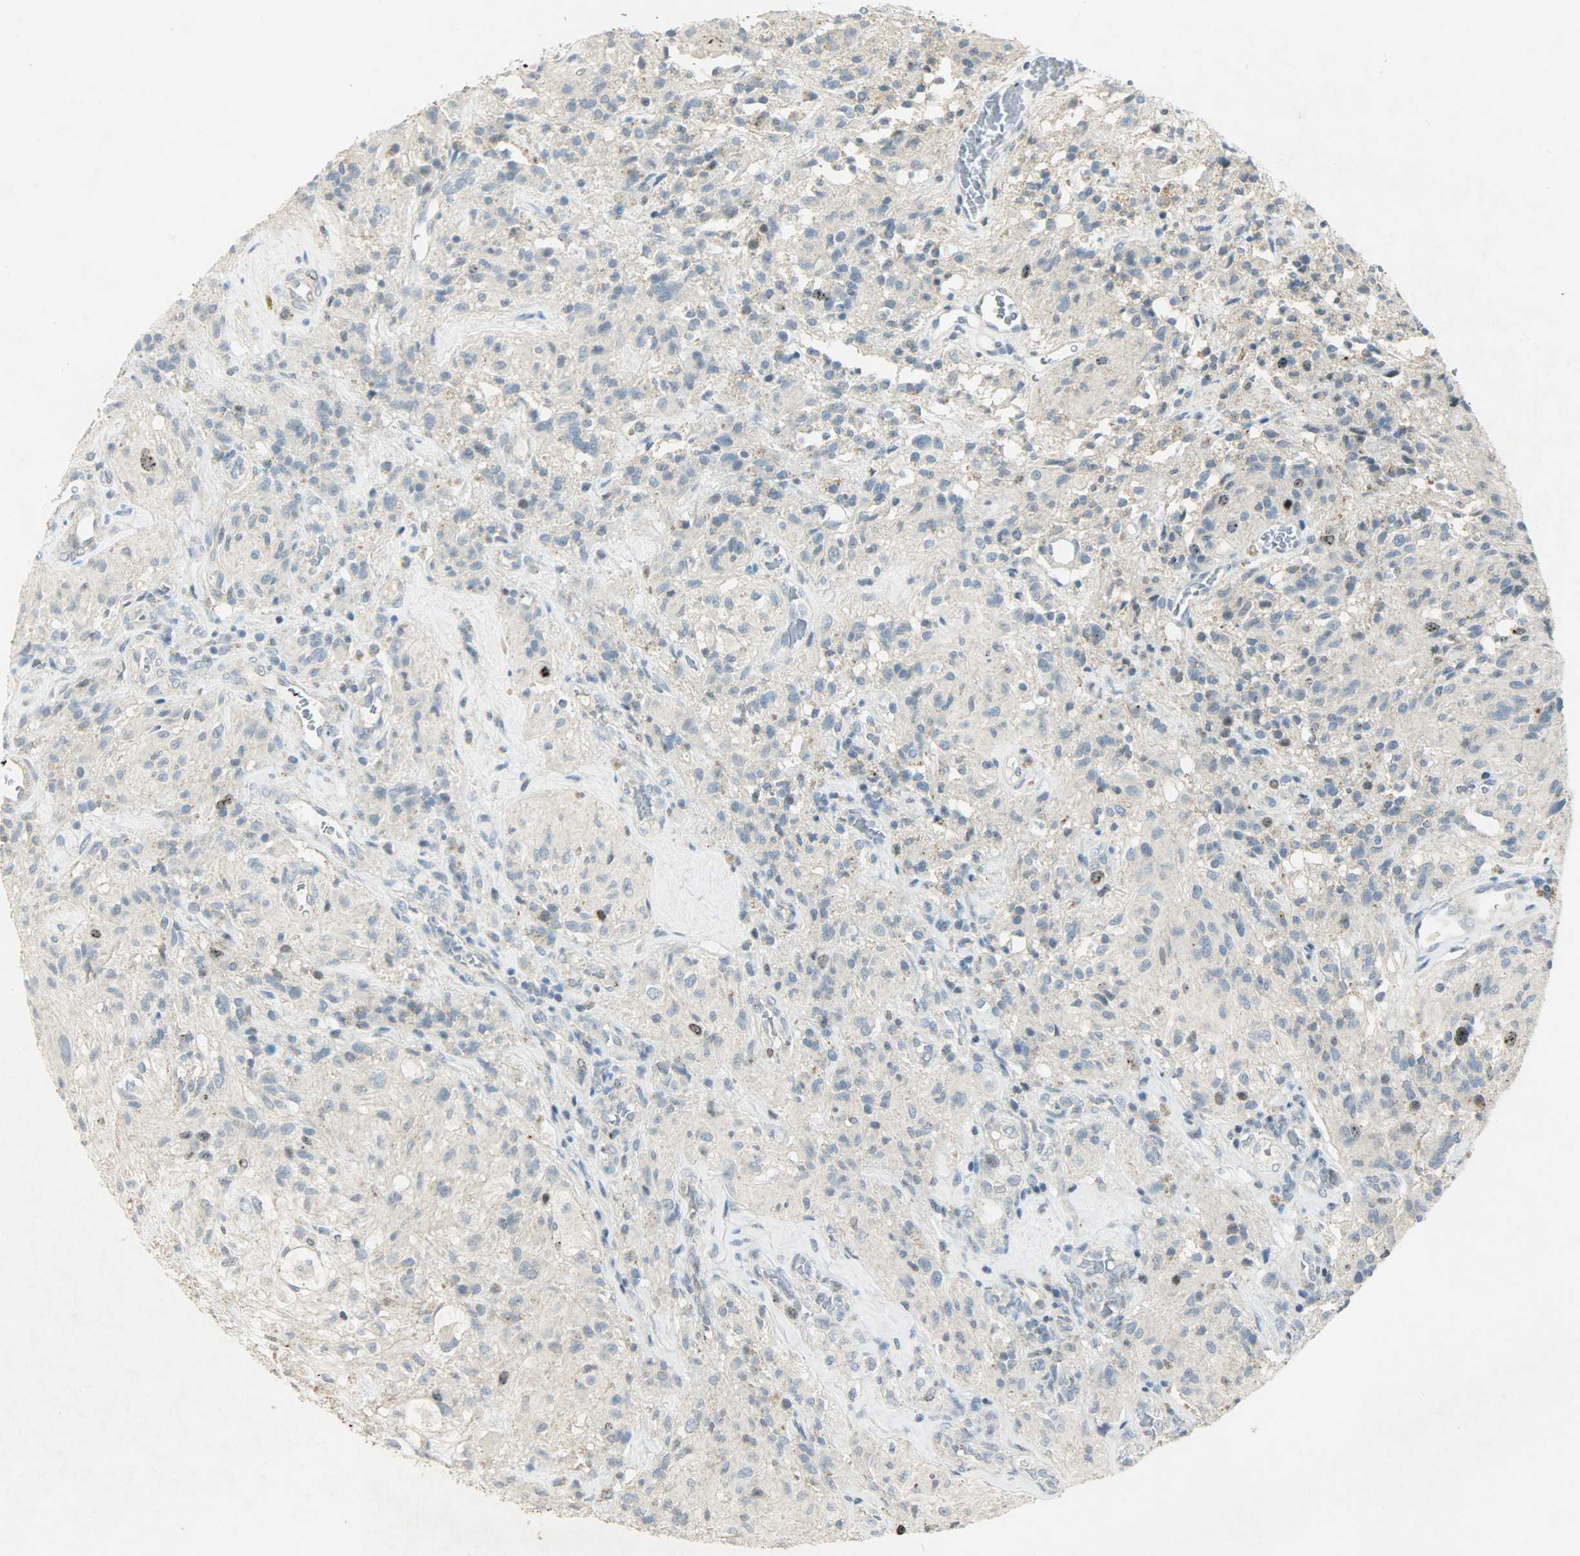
{"staining": {"intensity": "moderate", "quantity": "<25%", "location": "nuclear"}, "tissue": "glioma", "cell_type": "Tumor cells", "image_type": "cancer", "snomed": [{"axis": "morphology", "description": "Normal tissue, NOS"}, {"axis": "morphology", "description": "Glioma, malignant, High grade"}, {"axis": "topography", "description": "Cerebral cortex"}], "caption": "This micrograph shows glioma stained with IHC to label a protein in brown. The nuclear of tumor cells show moderate positivity for the protein. Nuclei are counter-stained blue.", "gene": "AURKB", "patient": {"sex": "male", "age": 56}}